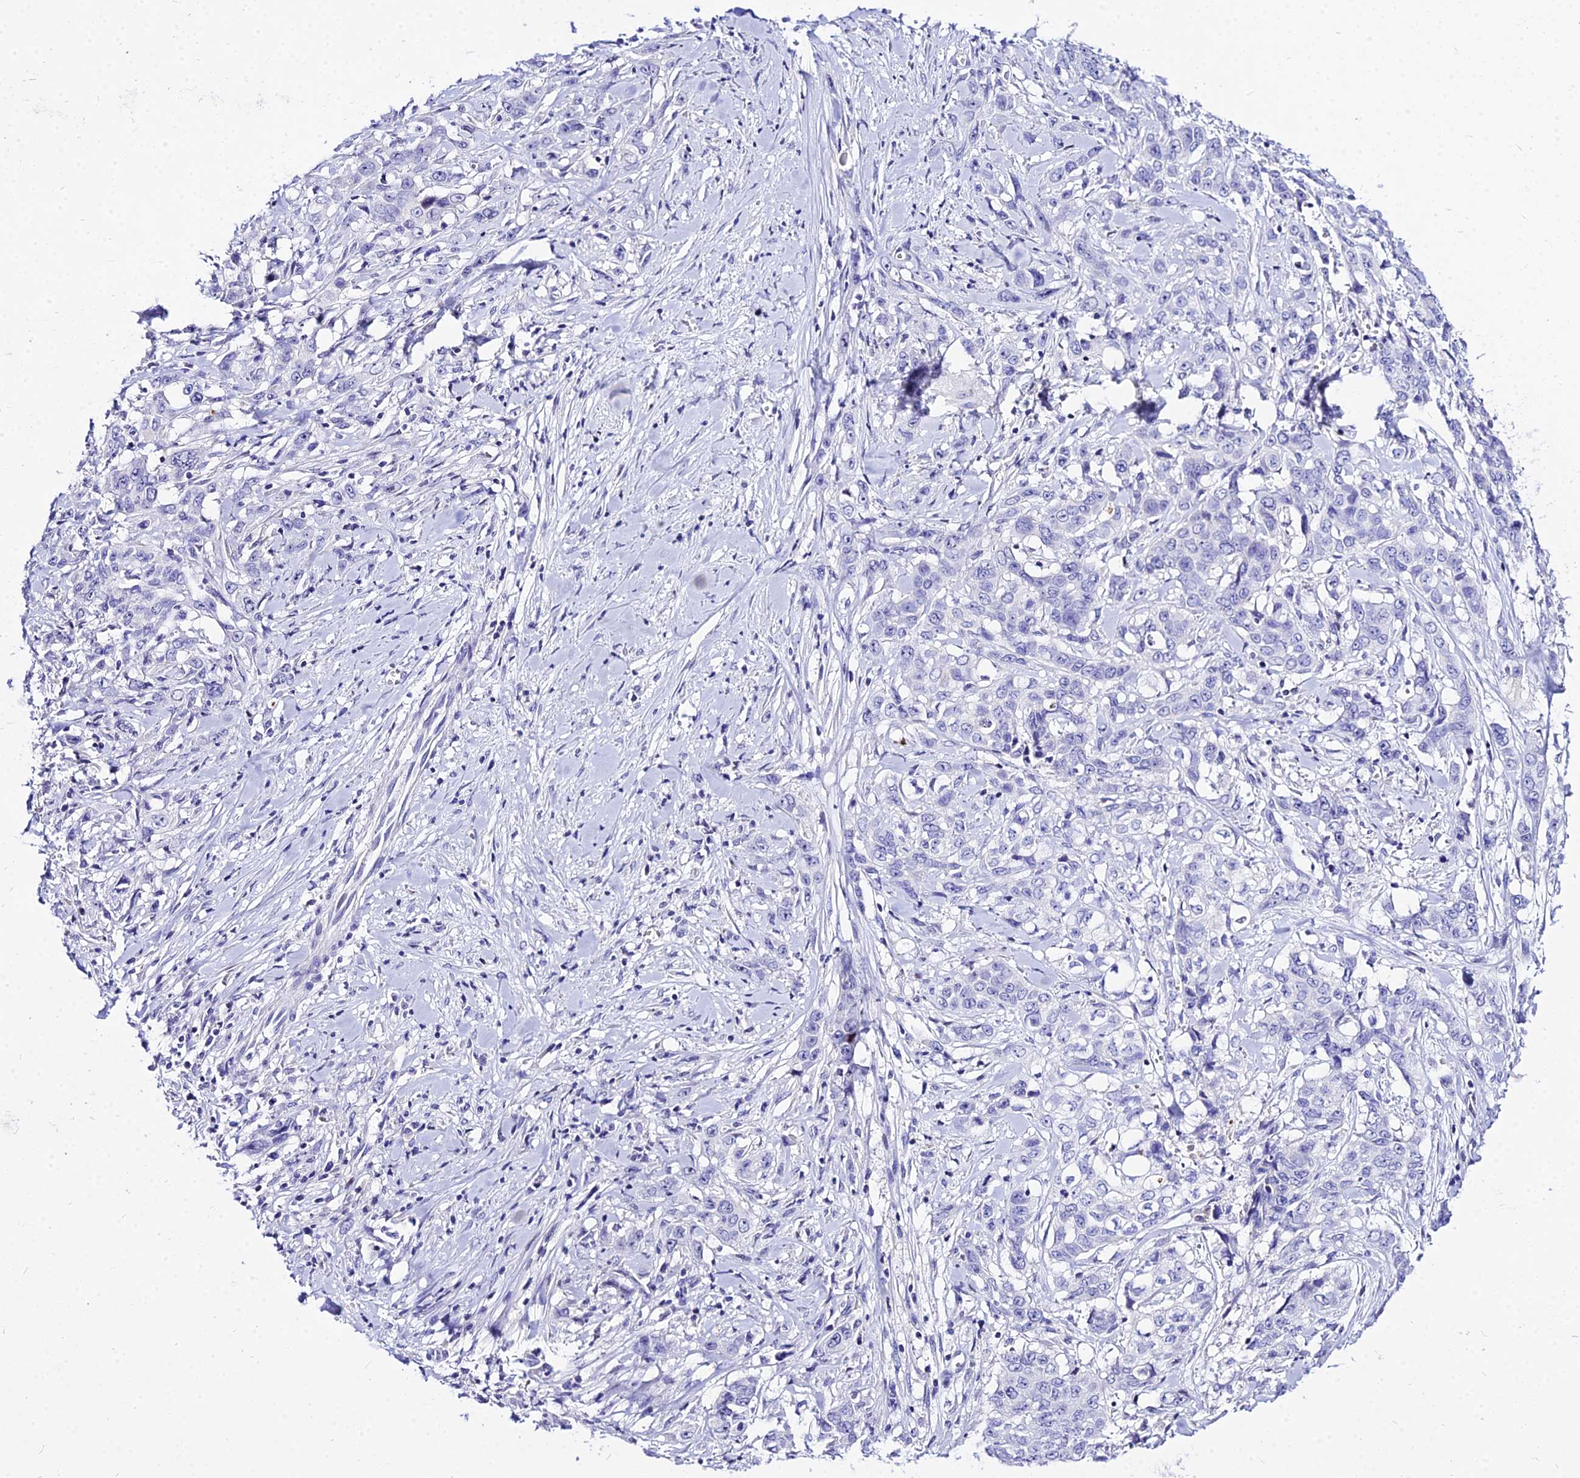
{"staining": {"intensity": "negative", "quantity": "none", "location": "none"}, "tissue": "stomach cancer", "cell_type": "Tumor cells", "image_type": "cancer", "snomed": [{"axis": "morphology", "description": "Adenocarcinoma, NOS"}, {"axis": "topography", "description": "Stomach, upper"}], "caption": "High magnification brightfield microscopy of stomach cancer (adenocarcinoma) stained with DAB (brown) and counterstained with hematoxylin (blue): tumor cells show no significant expression.", "gene": "CARD18", "patient": {"sex": "male", "age": 62}}